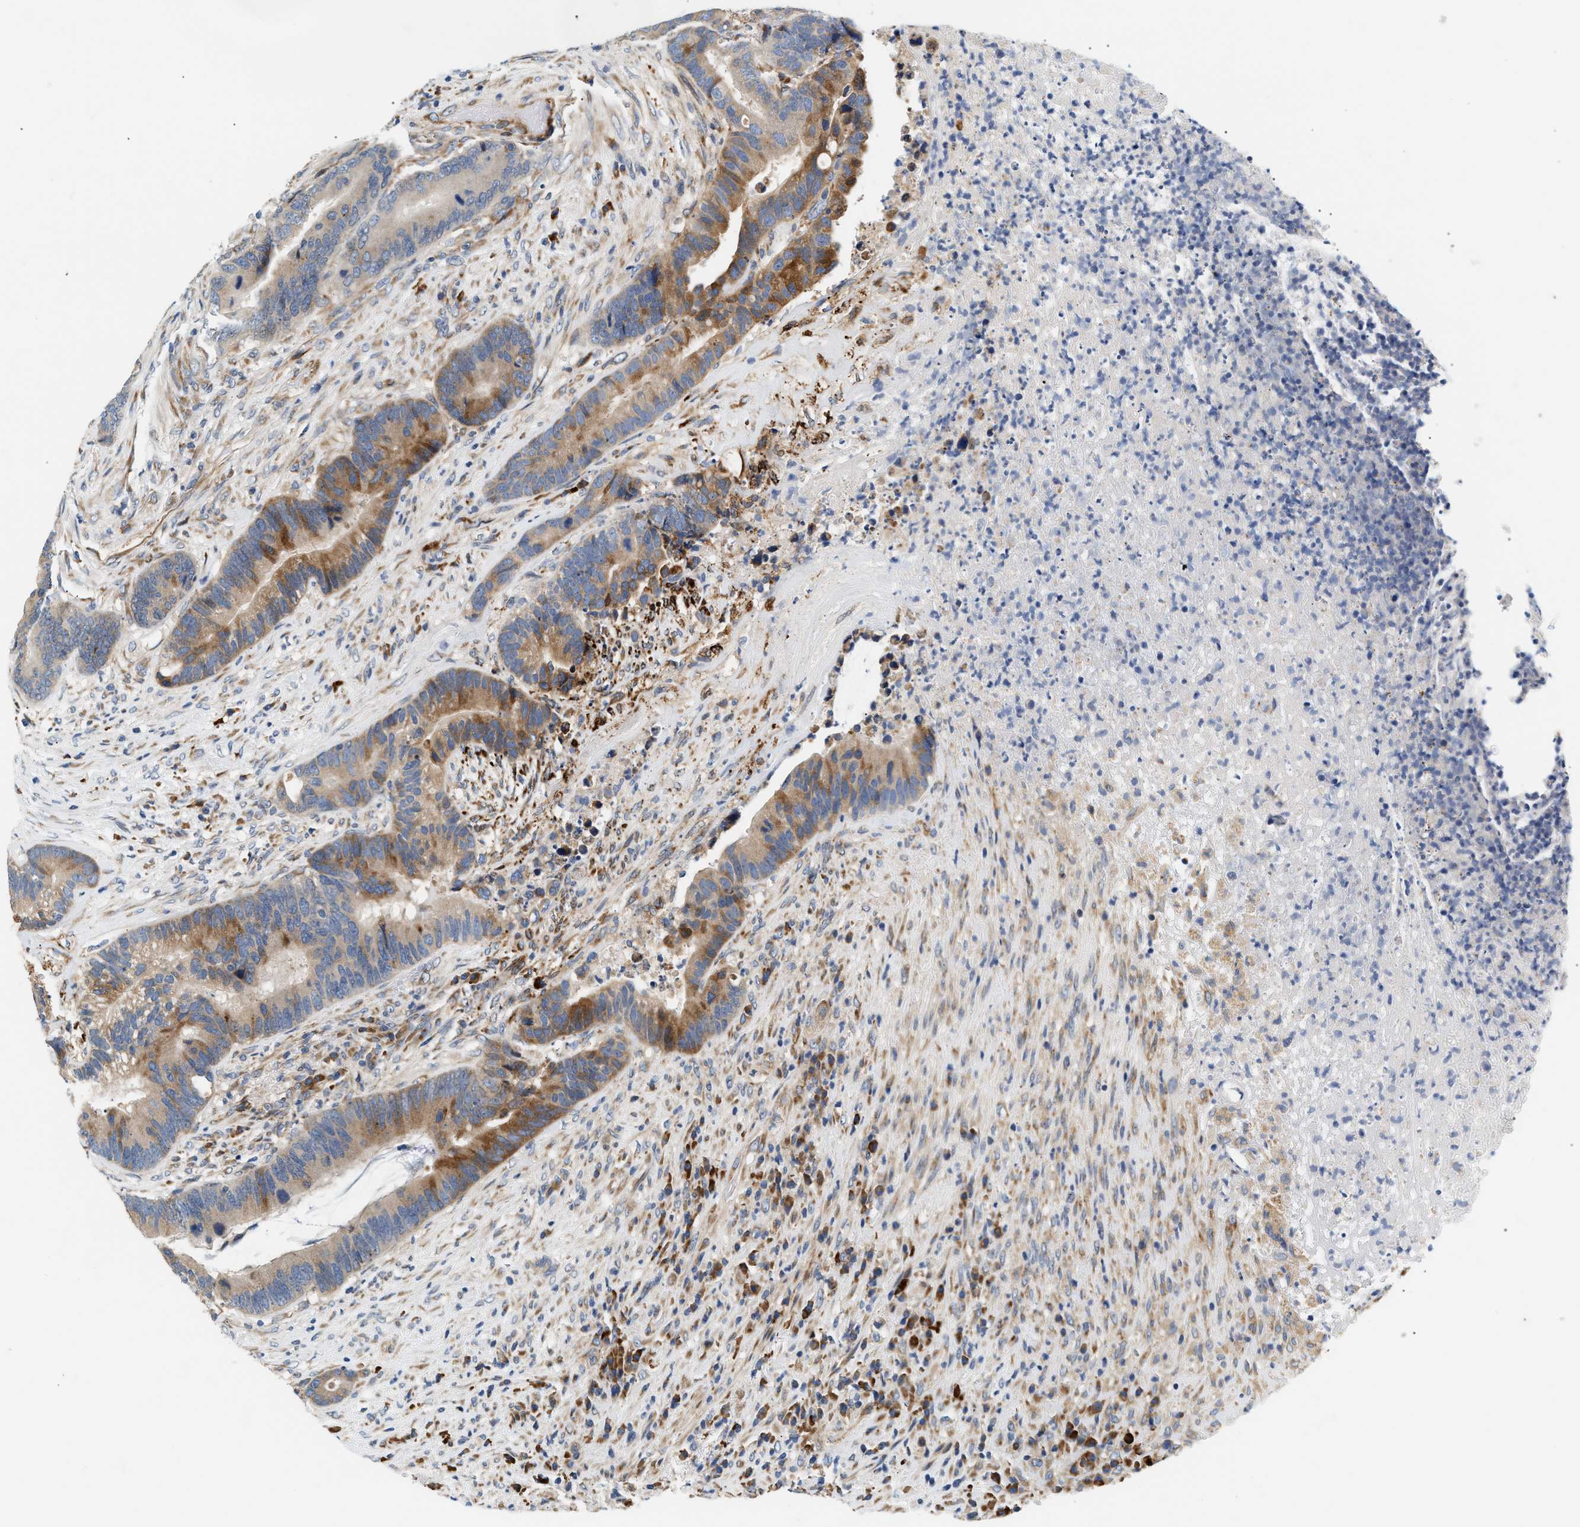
{"staining": {"intensity": "moderate", "quantity": ">75%", "location": "cytoplasmic/membranous"}, "tissue": "colorectal cancer", "cell_type": "Tumor cells", "image_type": "cancer", "snomed": [{"axis": "morphology", "description": "Adenocarcinoma, NOS"}, {"axis": "topography", "description": "Rectum"}], "caption": "This is a histology image of IHC staining of colorectal adenocarcinoma, which shows moderate staining in the cytoplasmic/membranous of tumor cells.", "gene": "IFT74", "patient": {"sex": "female", "age": 89}}